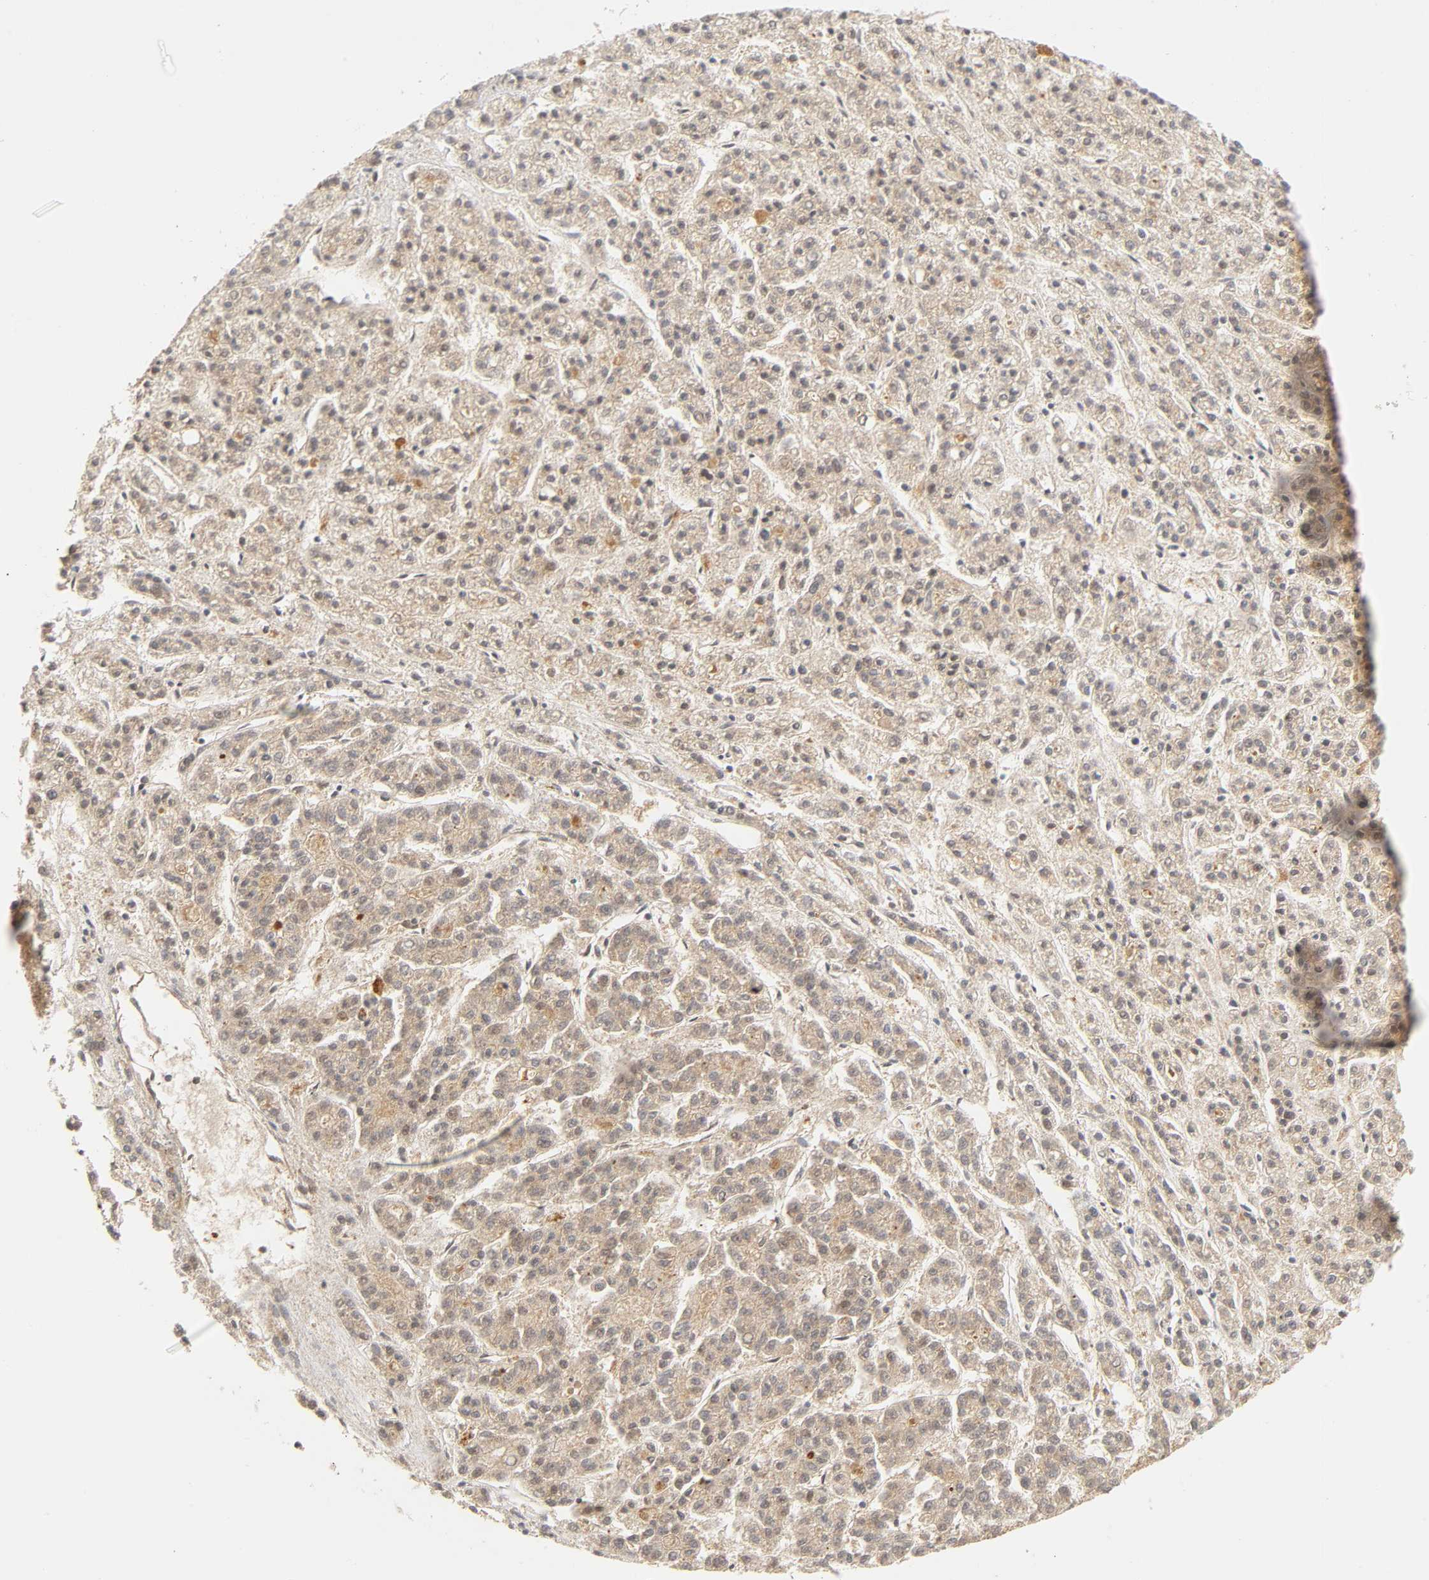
{"staining": {"intensity": "weak", "quantity": ">75%", "location": "cytoplasmic/membranous,nuclear"}, "tissue": "liver cancer", "cell_type": "Tumor cells", "image_type": "cancer", "snomed": [{"axis": "morphology", "description": "Carcinoma, Hepatocellular, NOS"}, {"axis": "topography", "description": "Liver"}], "caption": "Hepatocellular carcinoma (liver) tissue reveals weak cytoplasmic/membranous and nuclear positivity in about >75% of tumor cells", "gene": "CDC37", "patient": {"sex": "male", "age": 70}}